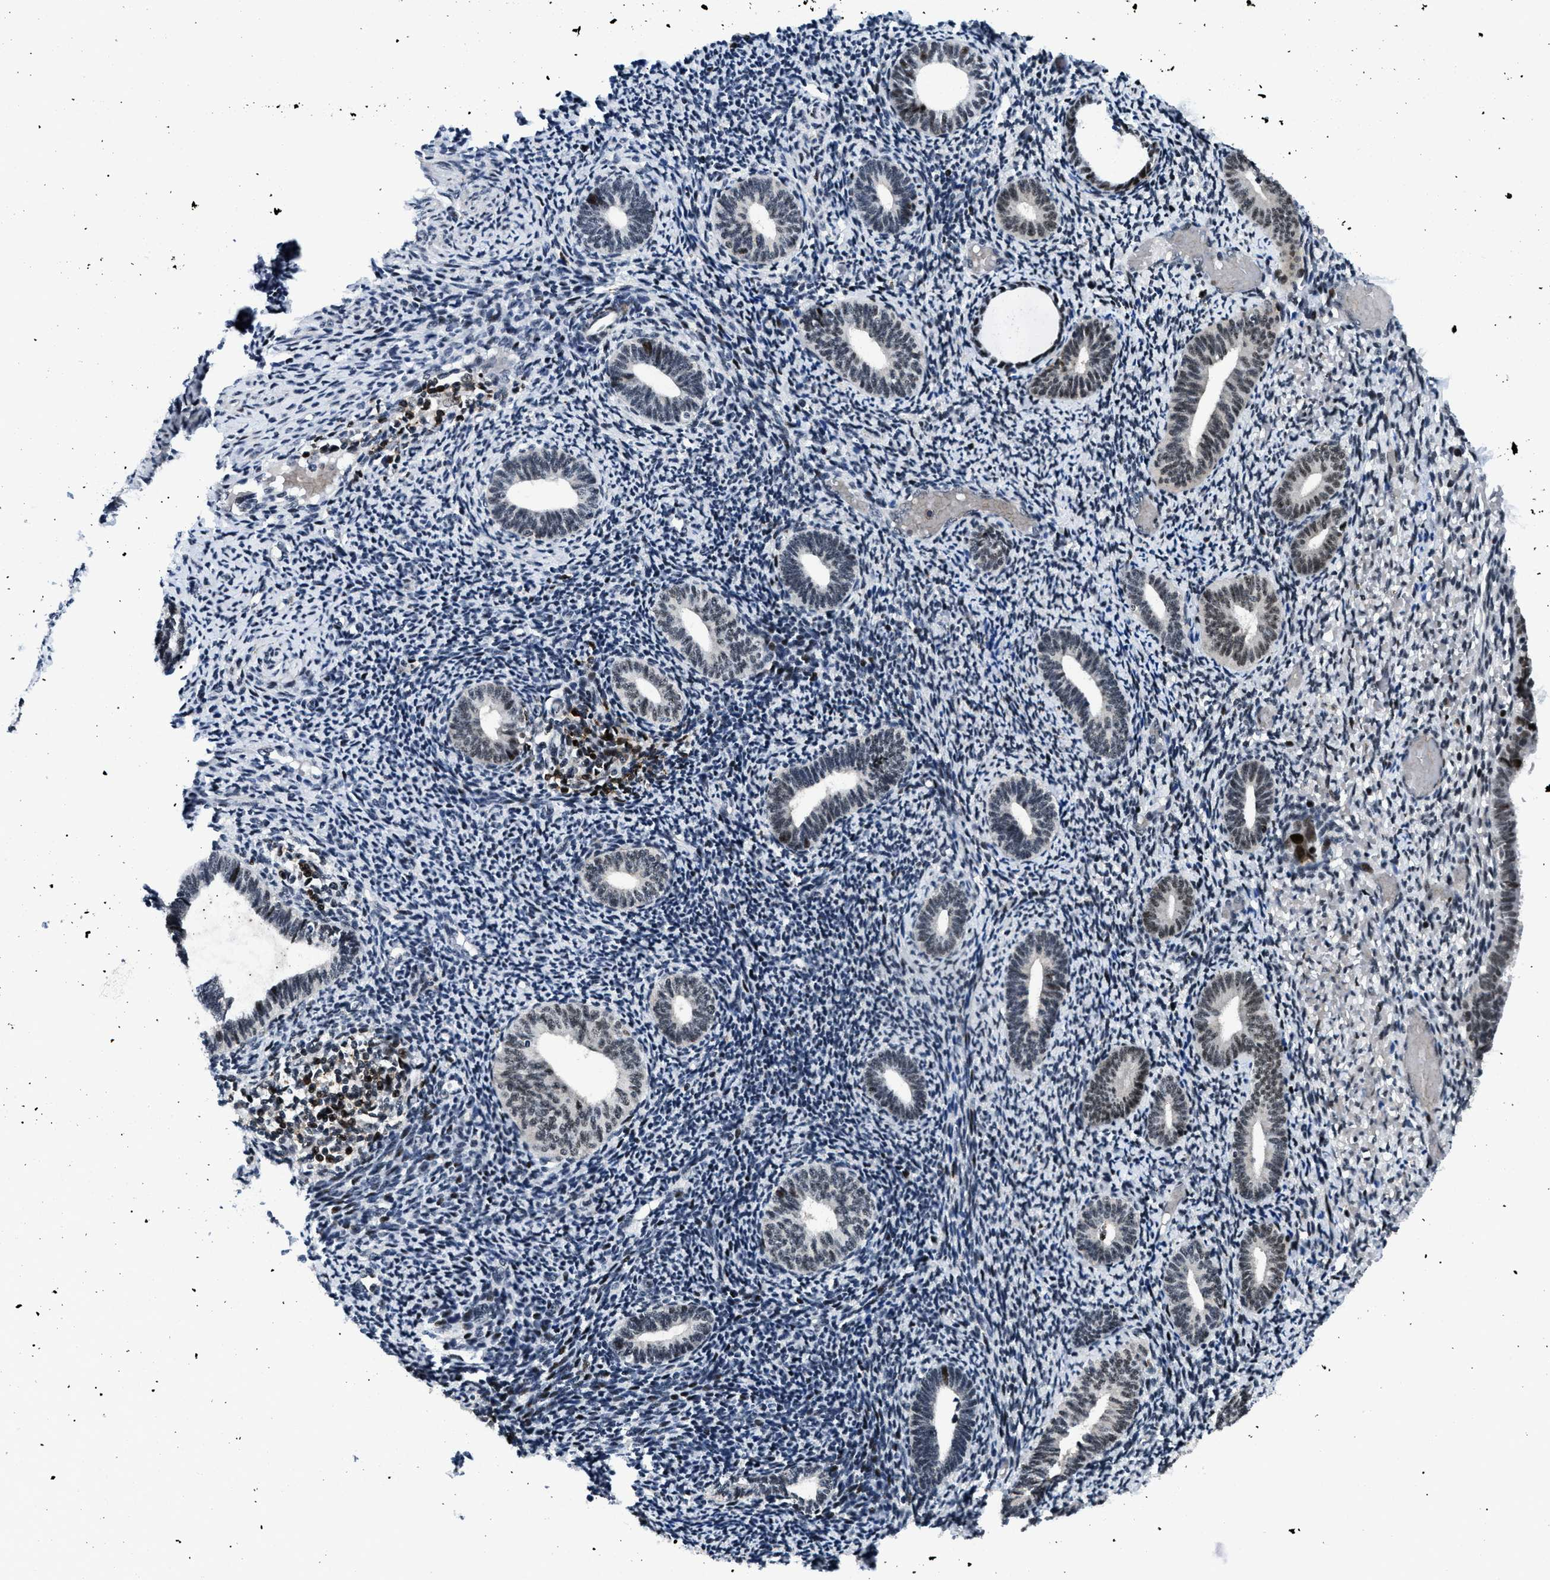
{"staining": {"intensity": "strong", "quantity": "25%-75%", "location": "nuclear"}, "tissue": "endometrium", "cell_type": "Cells in endometrial stroma", "image_type": "normal", "snomed": [{"axis": "morphology", "description": "Normal tissue, NOS"}, {"axis": "topography", "description": "Endometrium"}], "caption": "Human endometrium stained with a brown dye exhibits strong nuclear positive staining in about 25%-75% of cells in endometrial stroma.", "gene": "SMARCB1", "patient": {"sex": "female", "age": 66}}